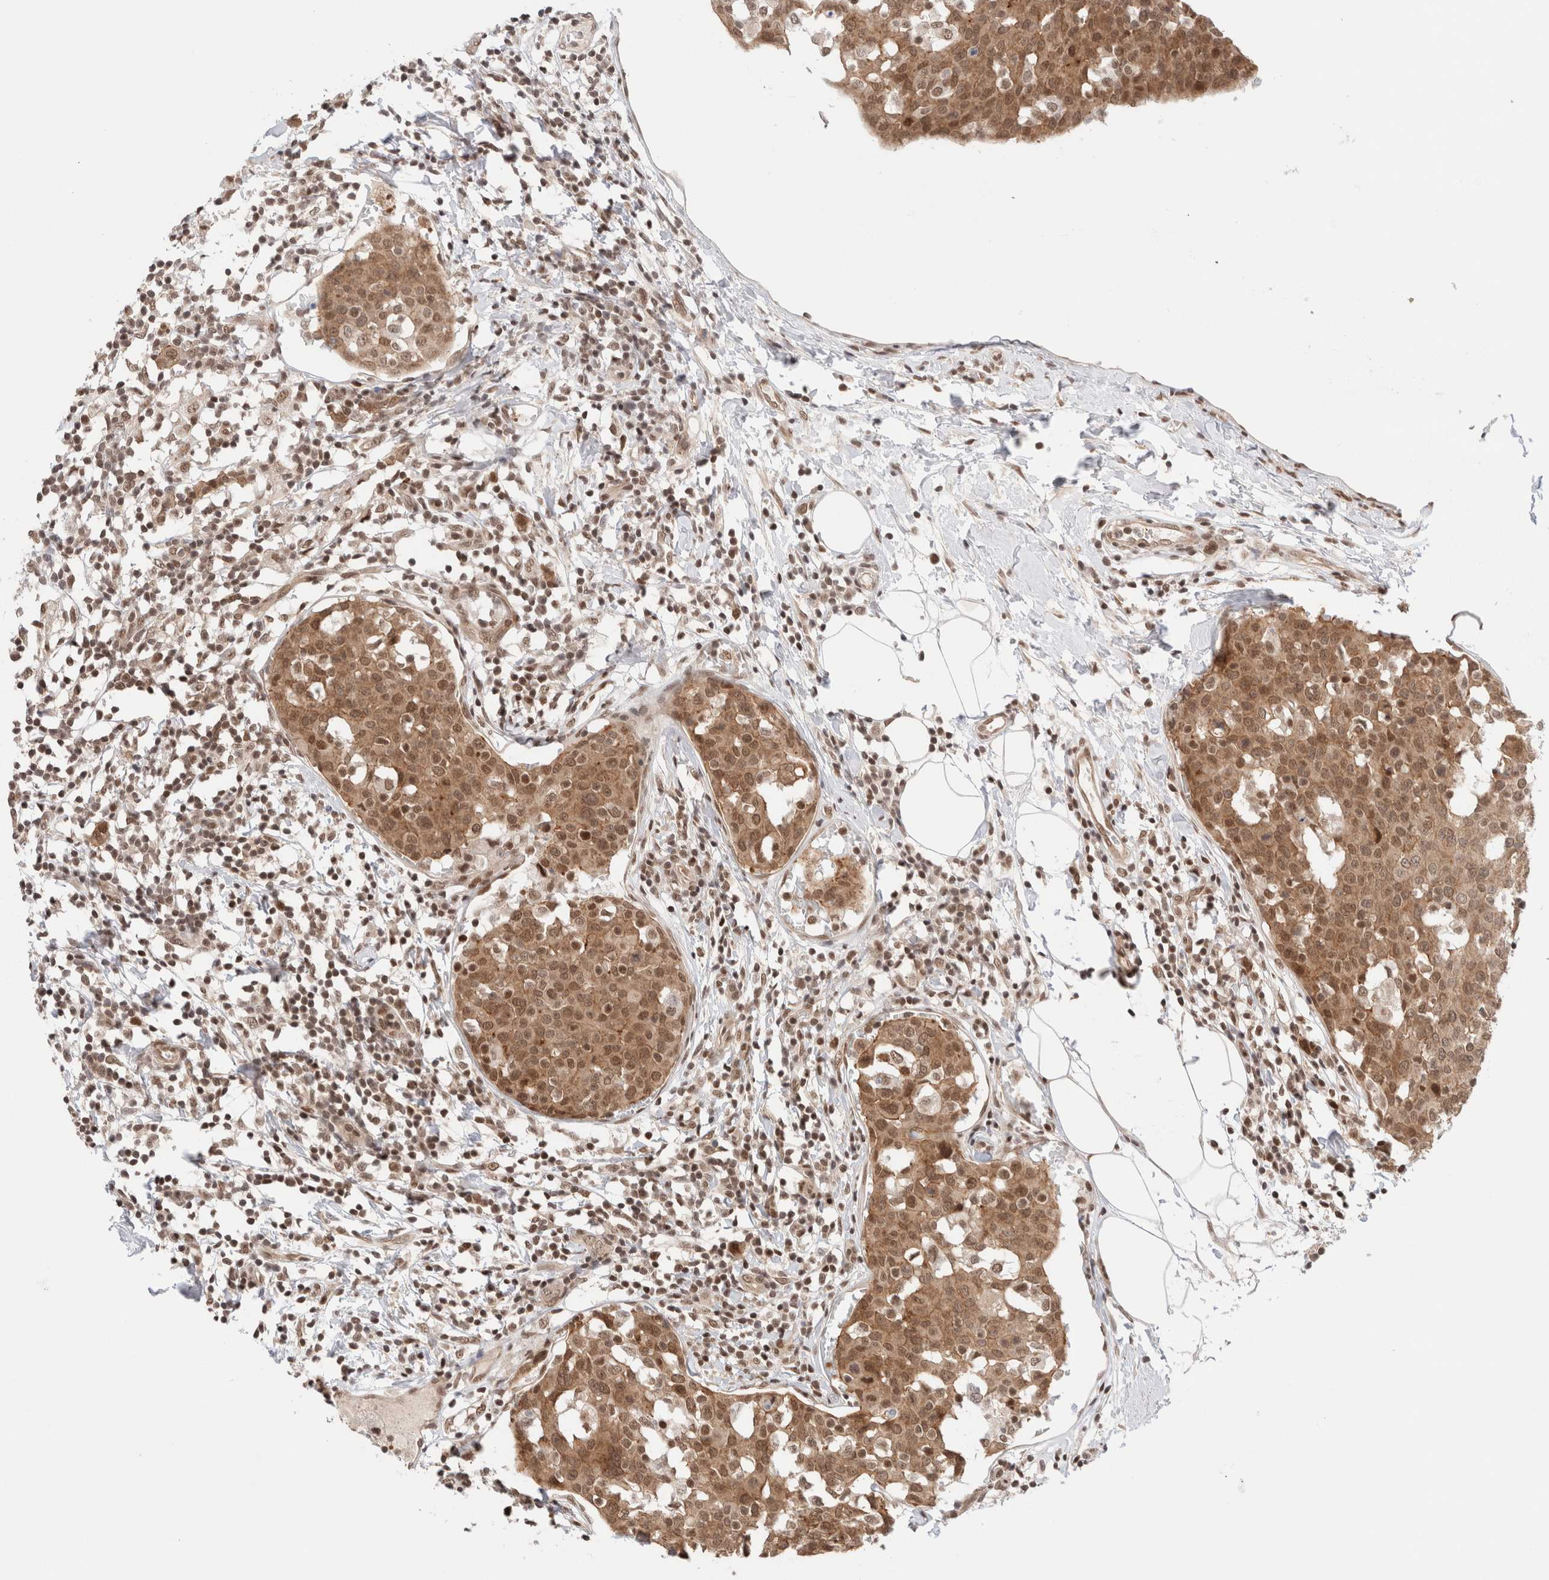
{"staining": {"intensity": "moderate", "quantity": ">75%", "location": "cytoplasmic/membranous,nuclear"}, "tissue": "breast cancer", "cell_type": "Tumor cells", "image_type": "cancer", "snomed": [{"axis": "morphology", "description": "Normal tissue, NOS"}, {"axis": "morphology", "description": "Duct carcinoma"}, {"axis": "topography", "description": "Breast"}], "caption": "This micrograph shows breast invasive ductal carcinoma stained with immunohistochemistry to label a protein in brown. The cytoplasmic/membranous and nuclear of tumor cells show moderate positivity for the protein. Nuclei are counter-stained blue.", "gene": "GATAD2A", "patient": {"sex": "female", "age": 37}}